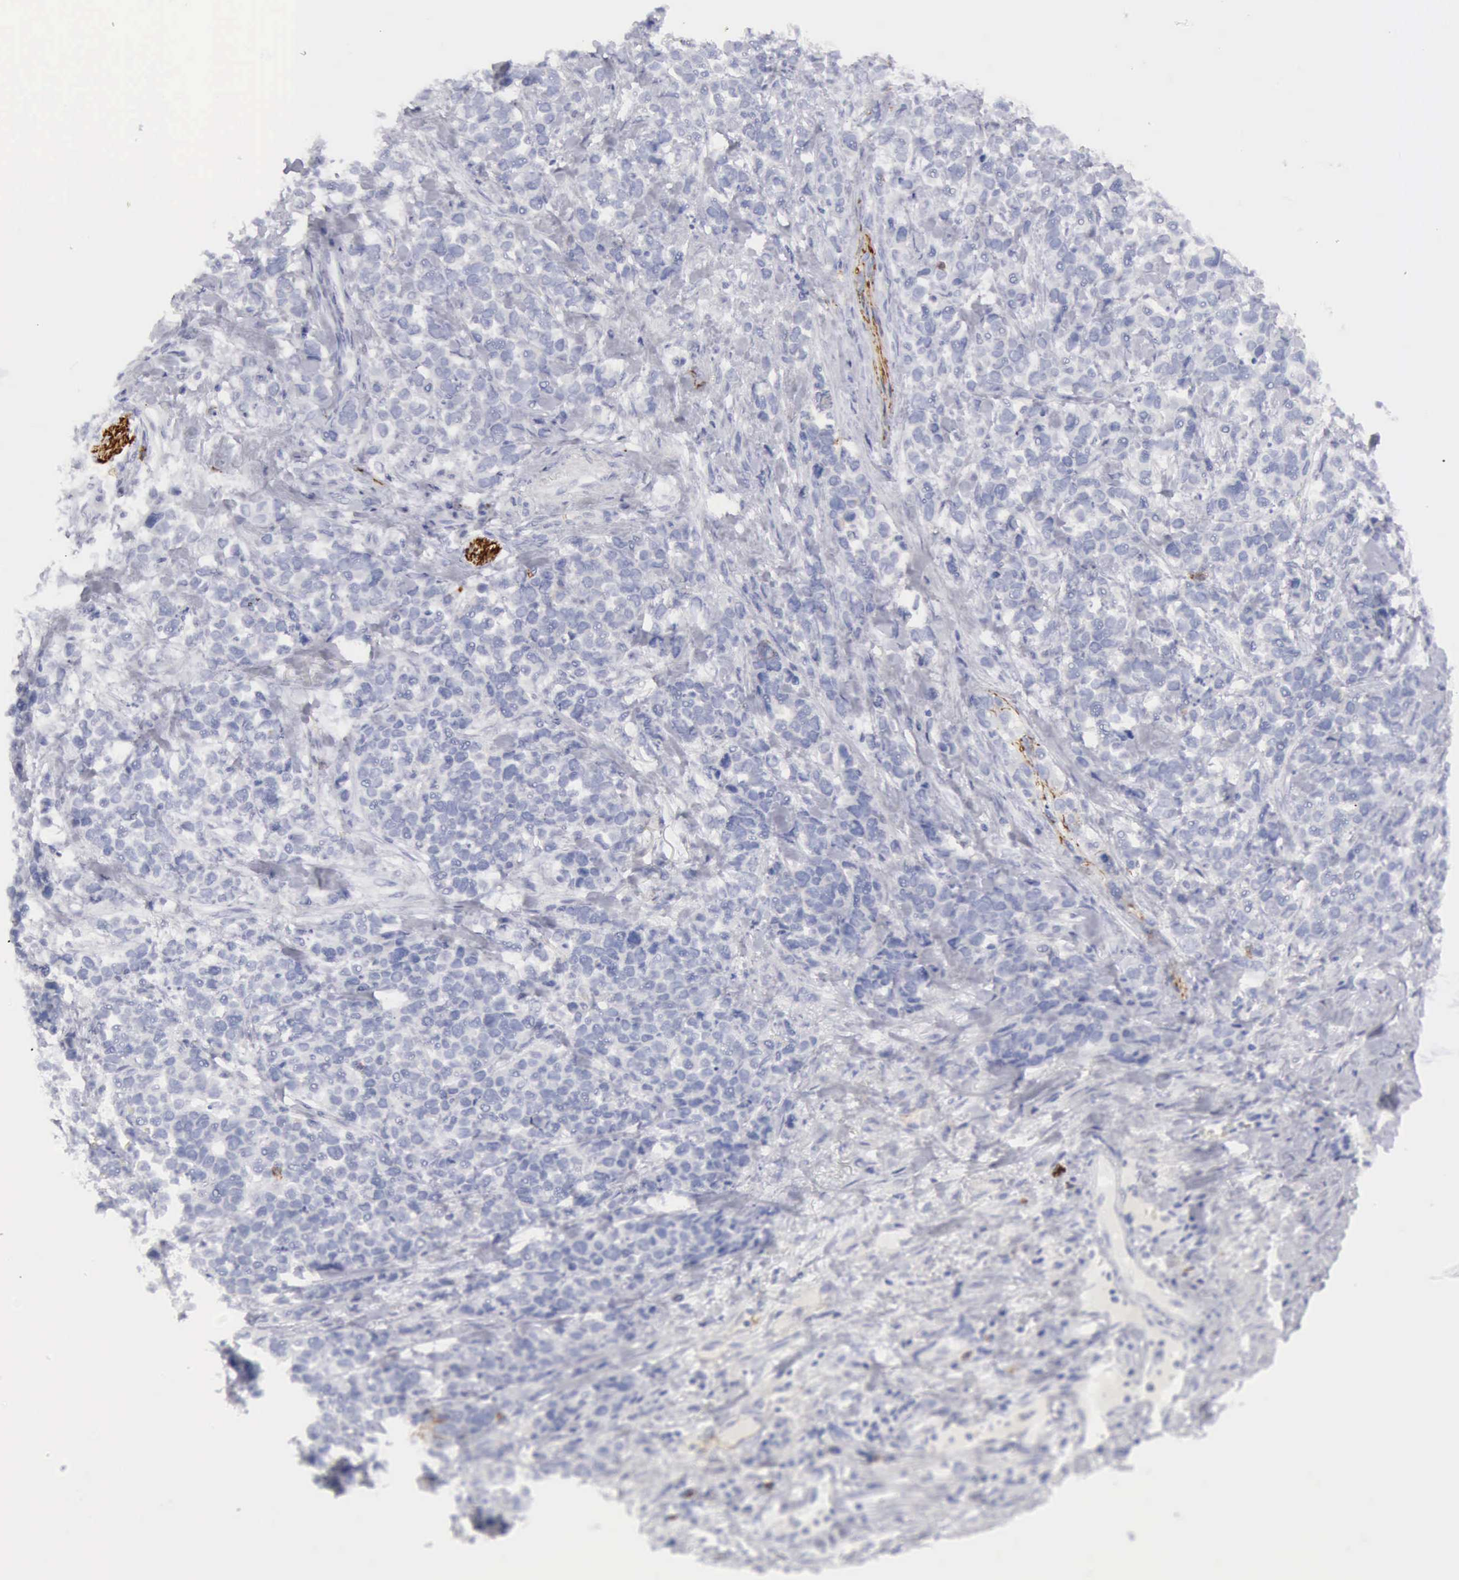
{"staining": {"intensity": "negative", "quantity": "none", "location": "none"}, "tissue": "stomach cancer", "cell_type": "Tumor cells", "image_type": "cancer", "snomed": [{"axis": "morphology", "description": "Adenocarcinoma, NOS"}, {"axis": "topography", "description": "Stomach, upper"}], "caption": "There is no significant positivity in tumor cells of stomach cancer (adenocarcinoma).", "gene": "NCAM1", "patient": {"sex": "male", "age": 71}}